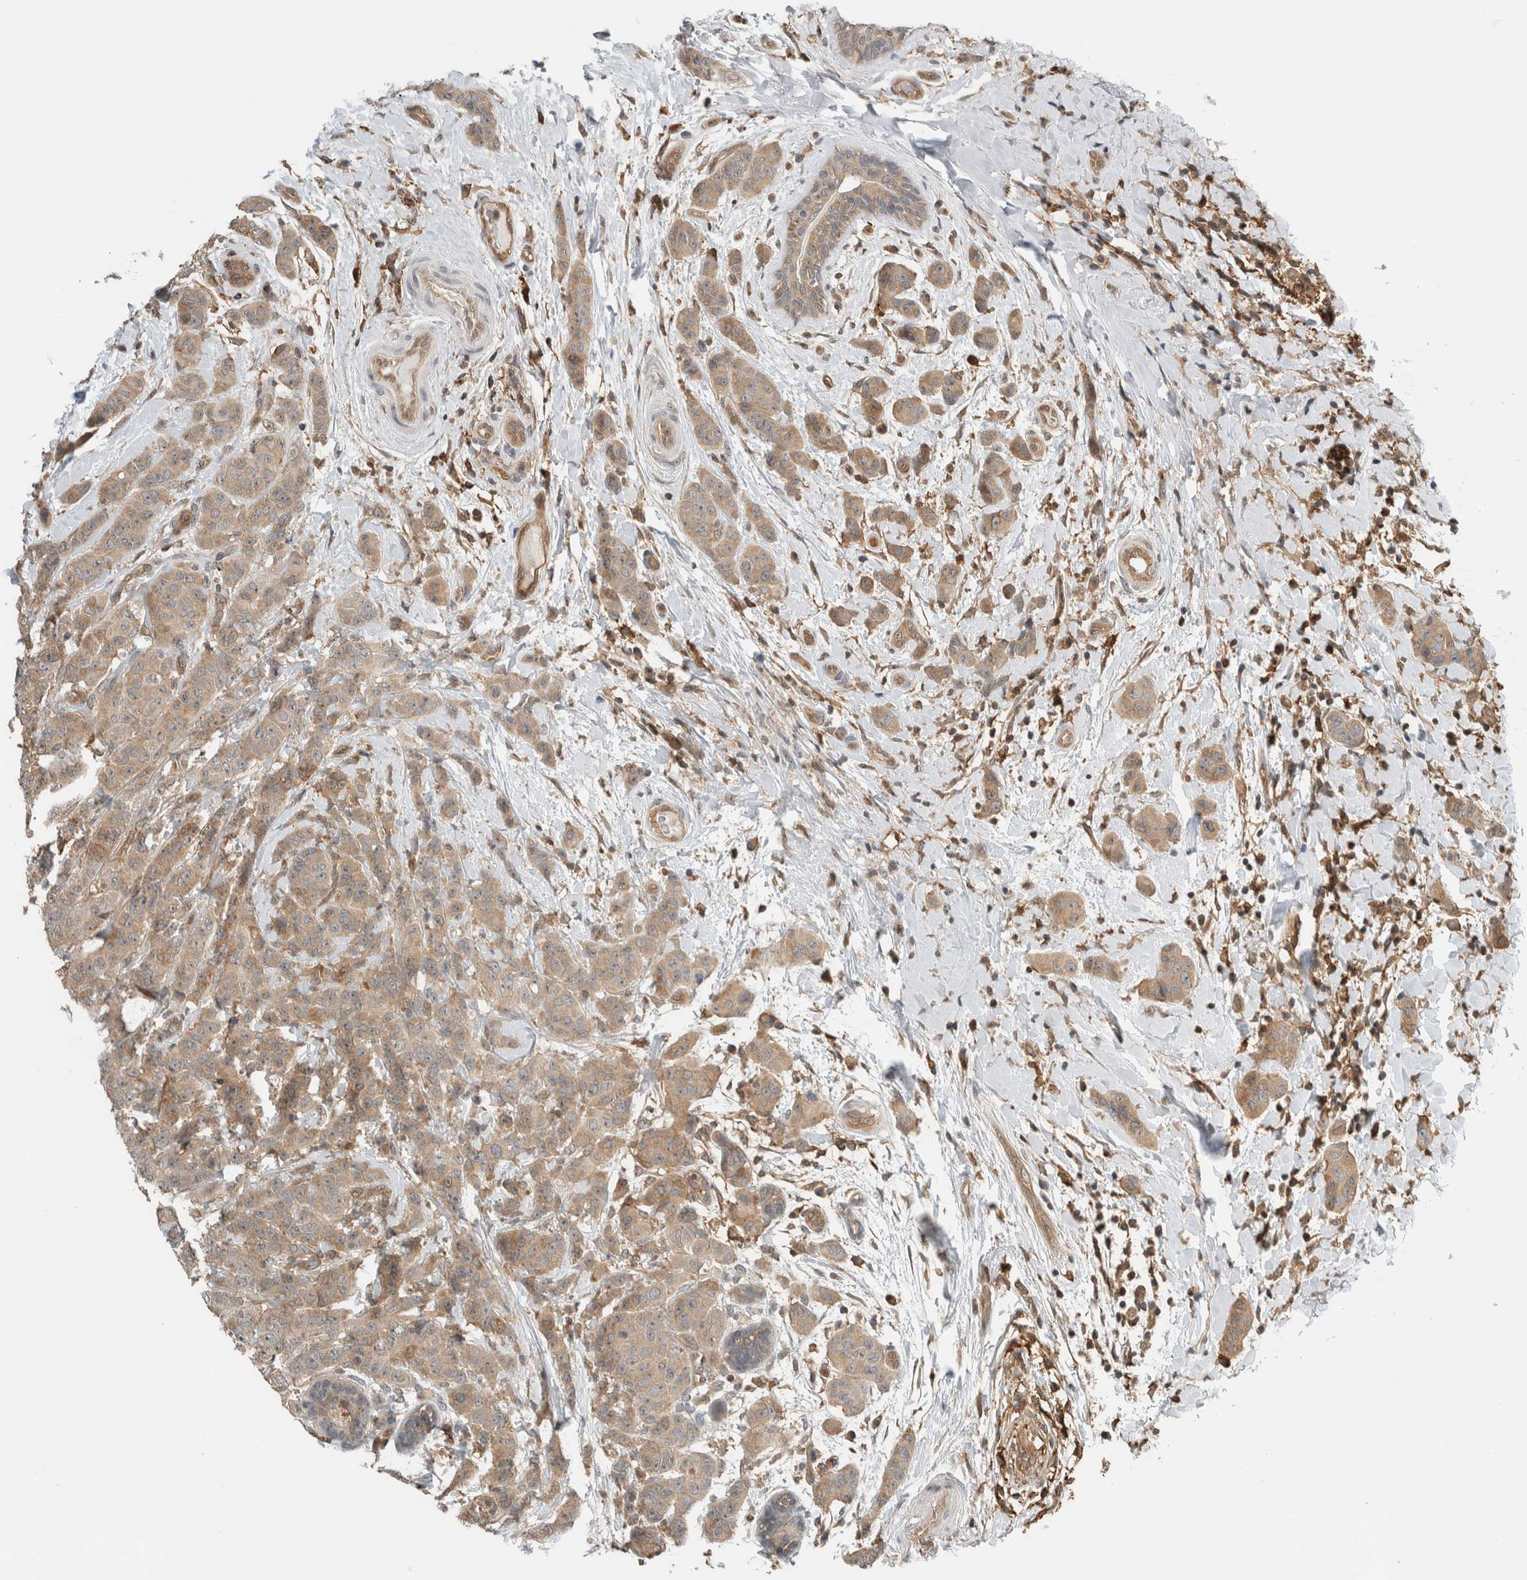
{"staining": {"intensity": "weak", "quantity": "25%-75%", "location": "cytoplasmic/membranous"}, "tissue": "breast cancer", "cell_type": "Tumor cells", "image_type": "cancer", "snomed": [{"axis": "morphology", "description": "Normal tissue, NOS"}, {"axis": "morphology", "description": "Duct carcinoma"}, {"axis": "topography", "description": "Breast"}], "caption": "The immunohistochemical stain labels weak cytoplasmic/membranous staining in tumor cells of breast cancer (invasive ductal carcinoma) tissue.", "gene": "PFDN4", "patient": {"sex": "female", "age": 40}}